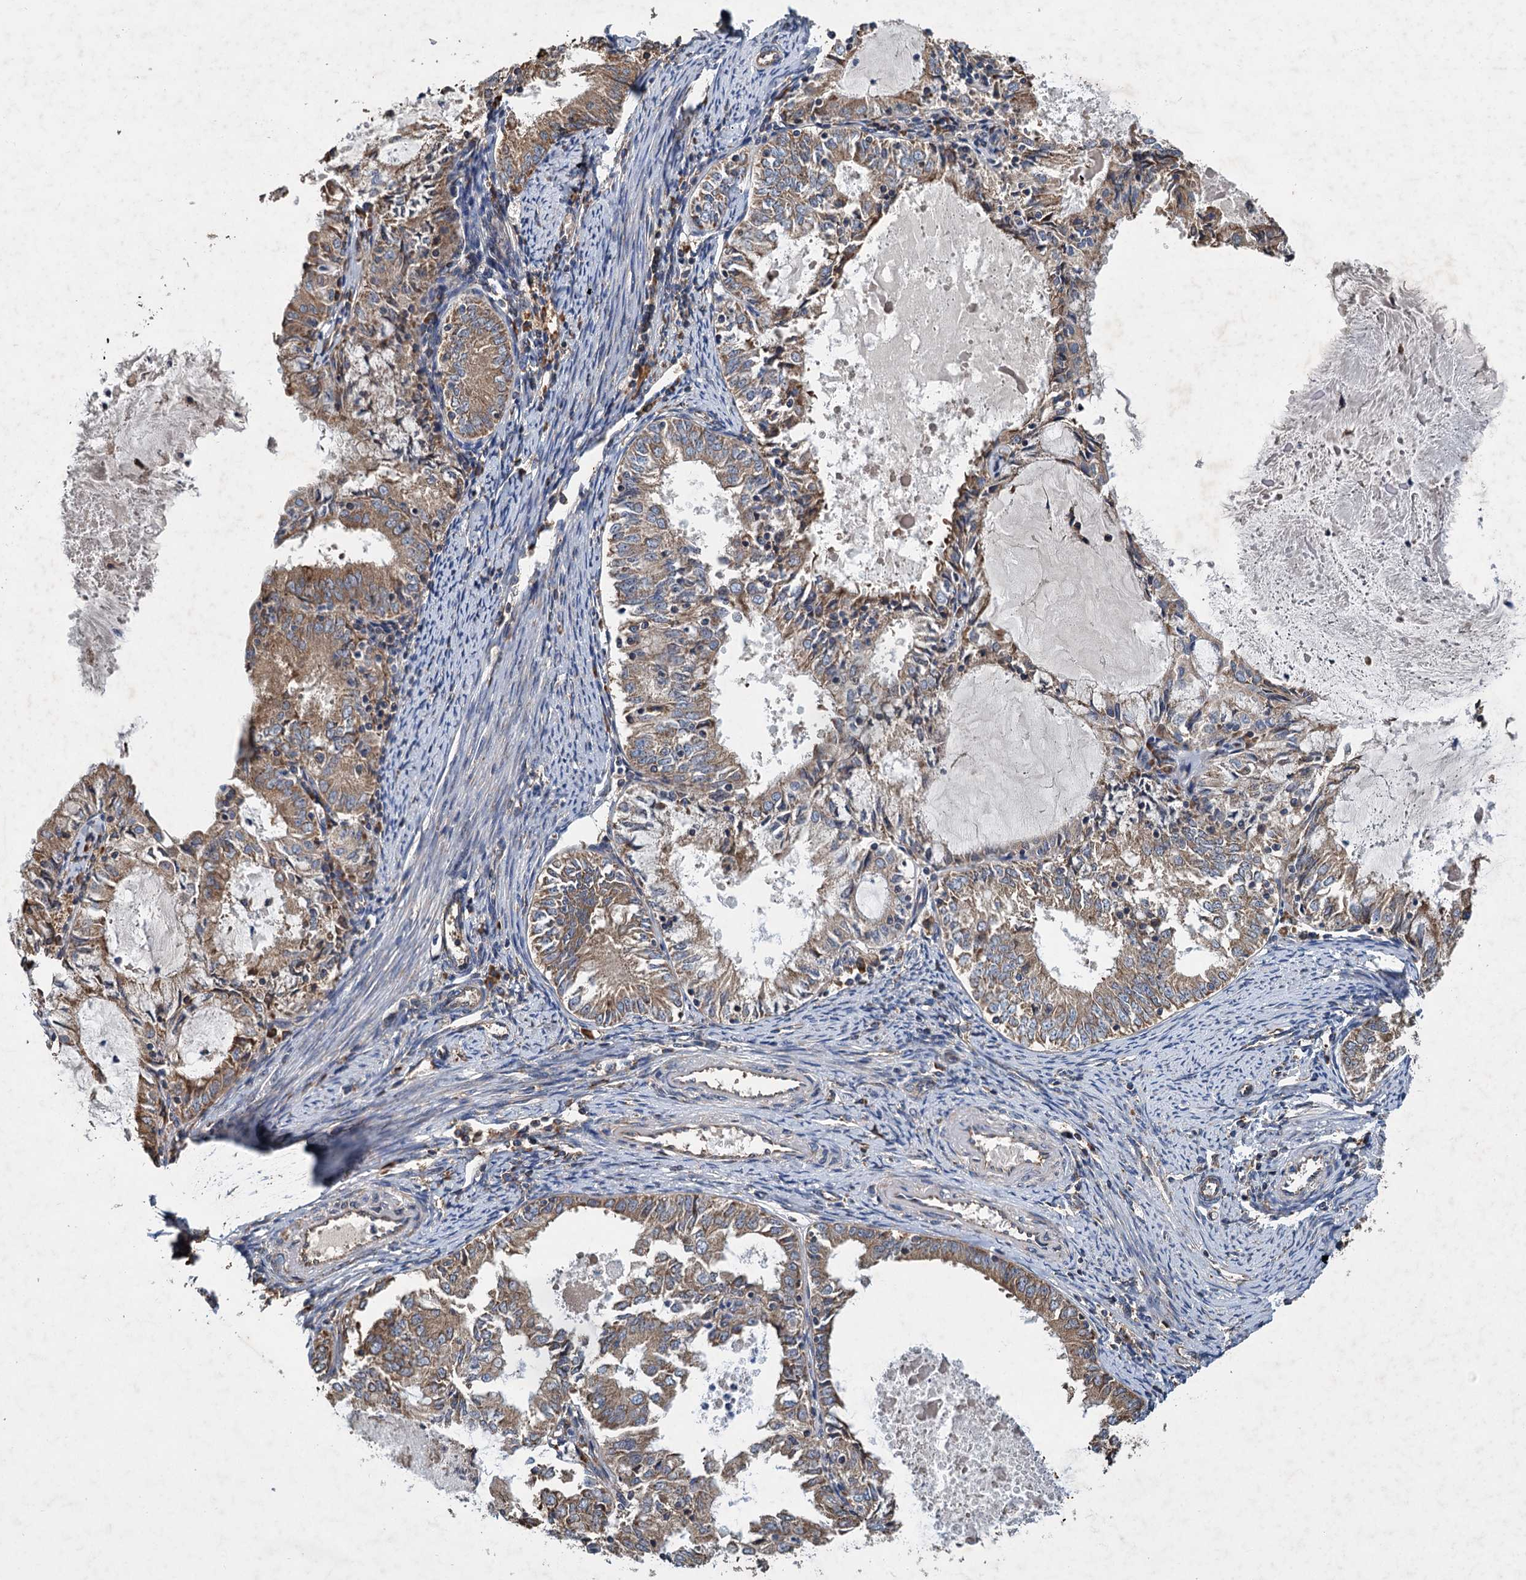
{"staining": {"intensity": "moderate", "quantity": ">75%", "location": "cytoplasmic/membranous"}, "tissue": "endometrial cancer", "cell_type": "Tumor cells", "image_type": "cancer", "snomed": [{"axis": "morphology", "description": "Adenocarcinoma, NOS"}, {"axis": "topography", "description": "Endometrium"}], "caption": "The immunohistochemical stain highlights moderate cytoplasmic/membranous positivity in tumor cells of adenocarcinoma (endometrial) tissue. The staining is performed using DAB (3,3'-diaminobenzidine) brown chromogen to label protein expression. The nuclei are counter-stained blue using hematoxylin.", "gene": "LINS1", "patient": {"sex": "female", "age": 57}}